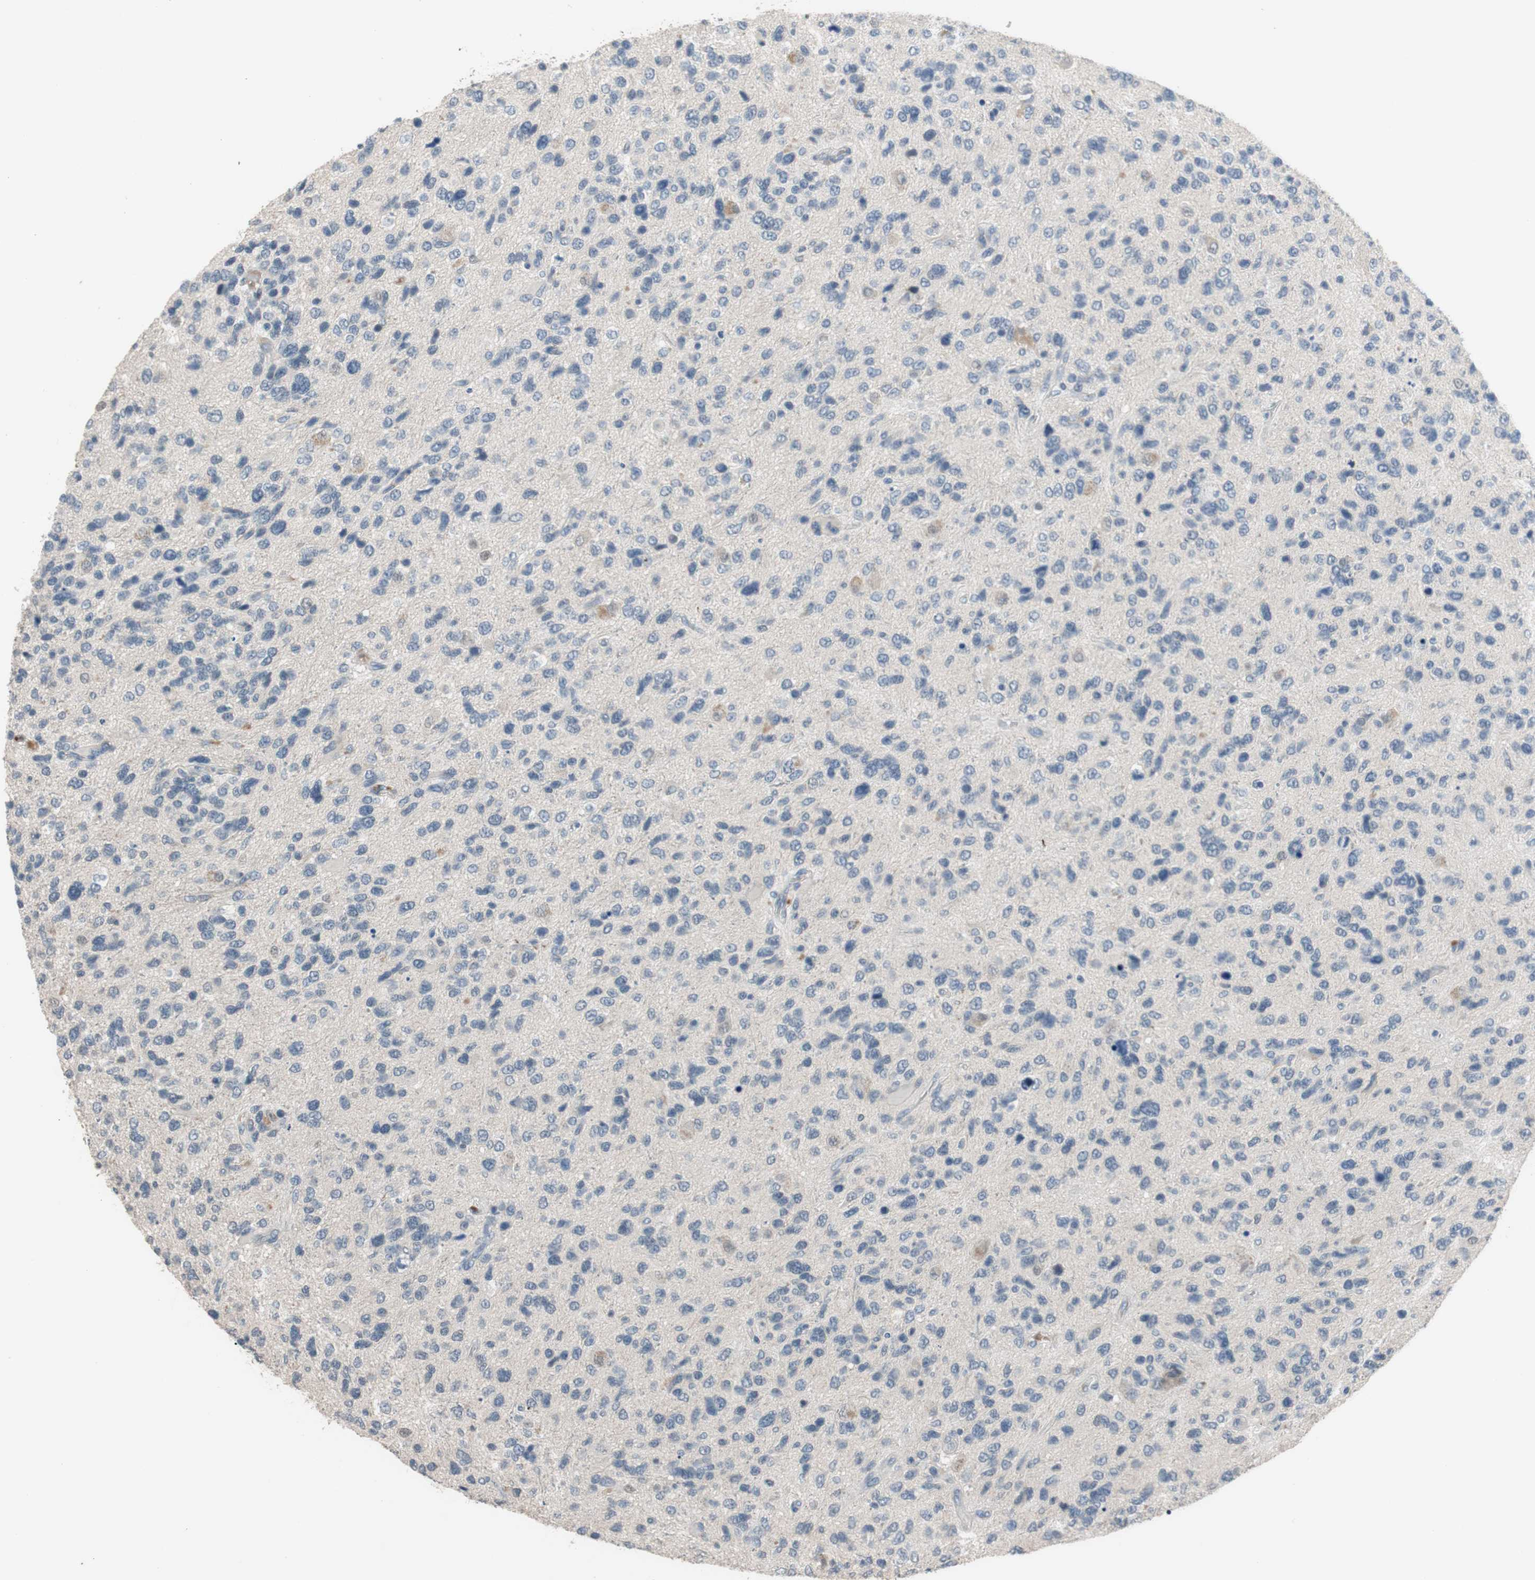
{"staining": {"intensity": "negative", "quantity": "none", "location": "none"}, "tissue": "glioma", "cell_type": "Tumor cells", "image_type": "cancer", "snomed": [{"axis": "morphology", "description": "Glioma, malignant, High grade"}, {"axis": "topography", "description": "Brain"}], "caption": "Human glioma stained for a protein using immunohistochemistry (IHC) displays no positivity in tumor cells.", "gene": "COL12A1", "patient": {"sex": "female", "age": 58}}